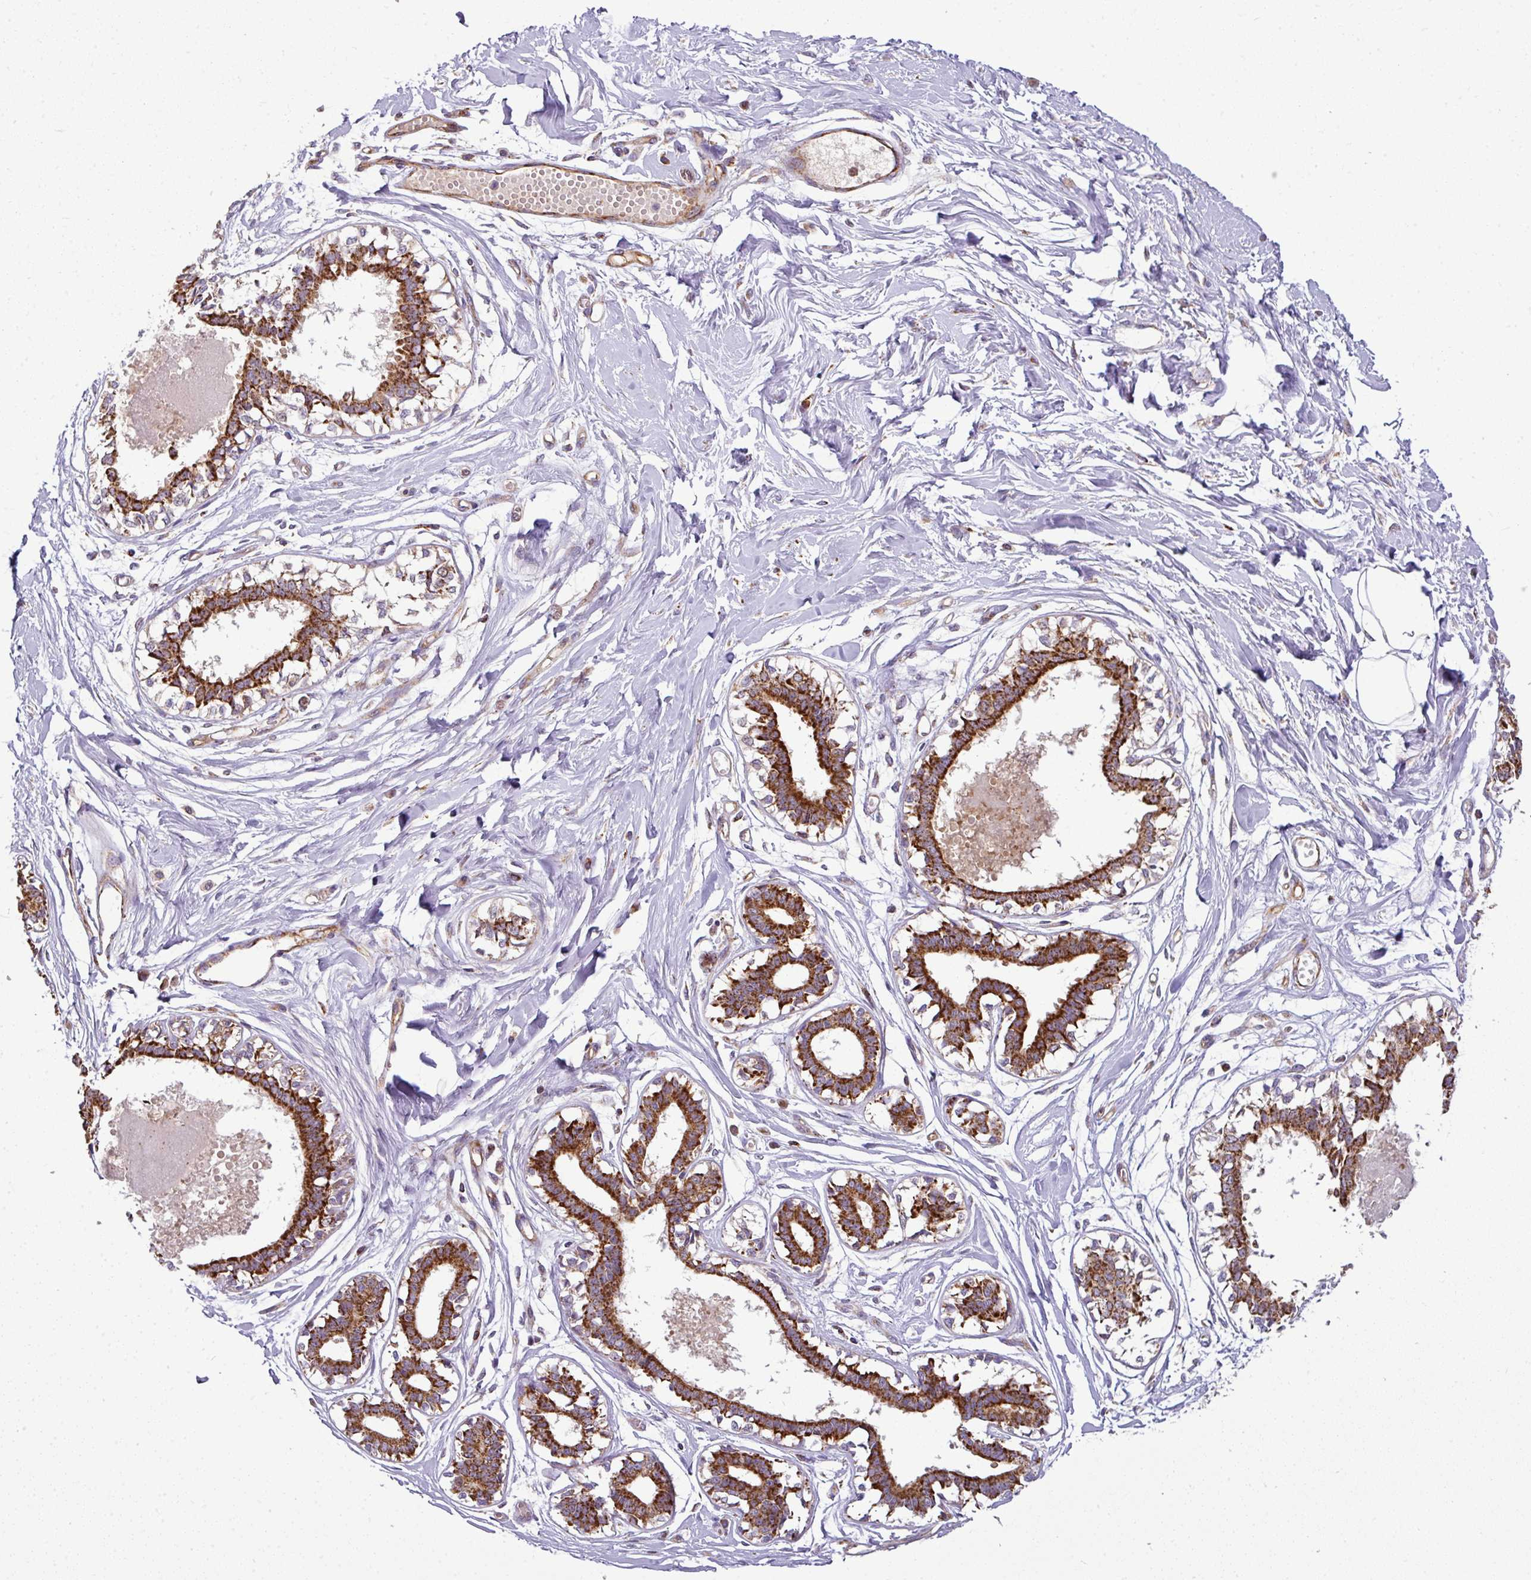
{"staining": {"intensity": "strong", "quantity": ">75%", "location": "cytoplasmic/membranous"}, "tissue": "breast", "cell_type": "Glandular cells", "image_type": "normal", "snomed": [{"axis": "morphology", "description": "Normal tissue, NOS"}, {"axis": "topography", "description": "Breast"}], "caption": "A brown stain highlights strong cytoplasmic/membranous positivity of a protein in glandular cells of normal breast.", "gene": "PRELID3B", "patient": {"sex": "female", "age": 45}}